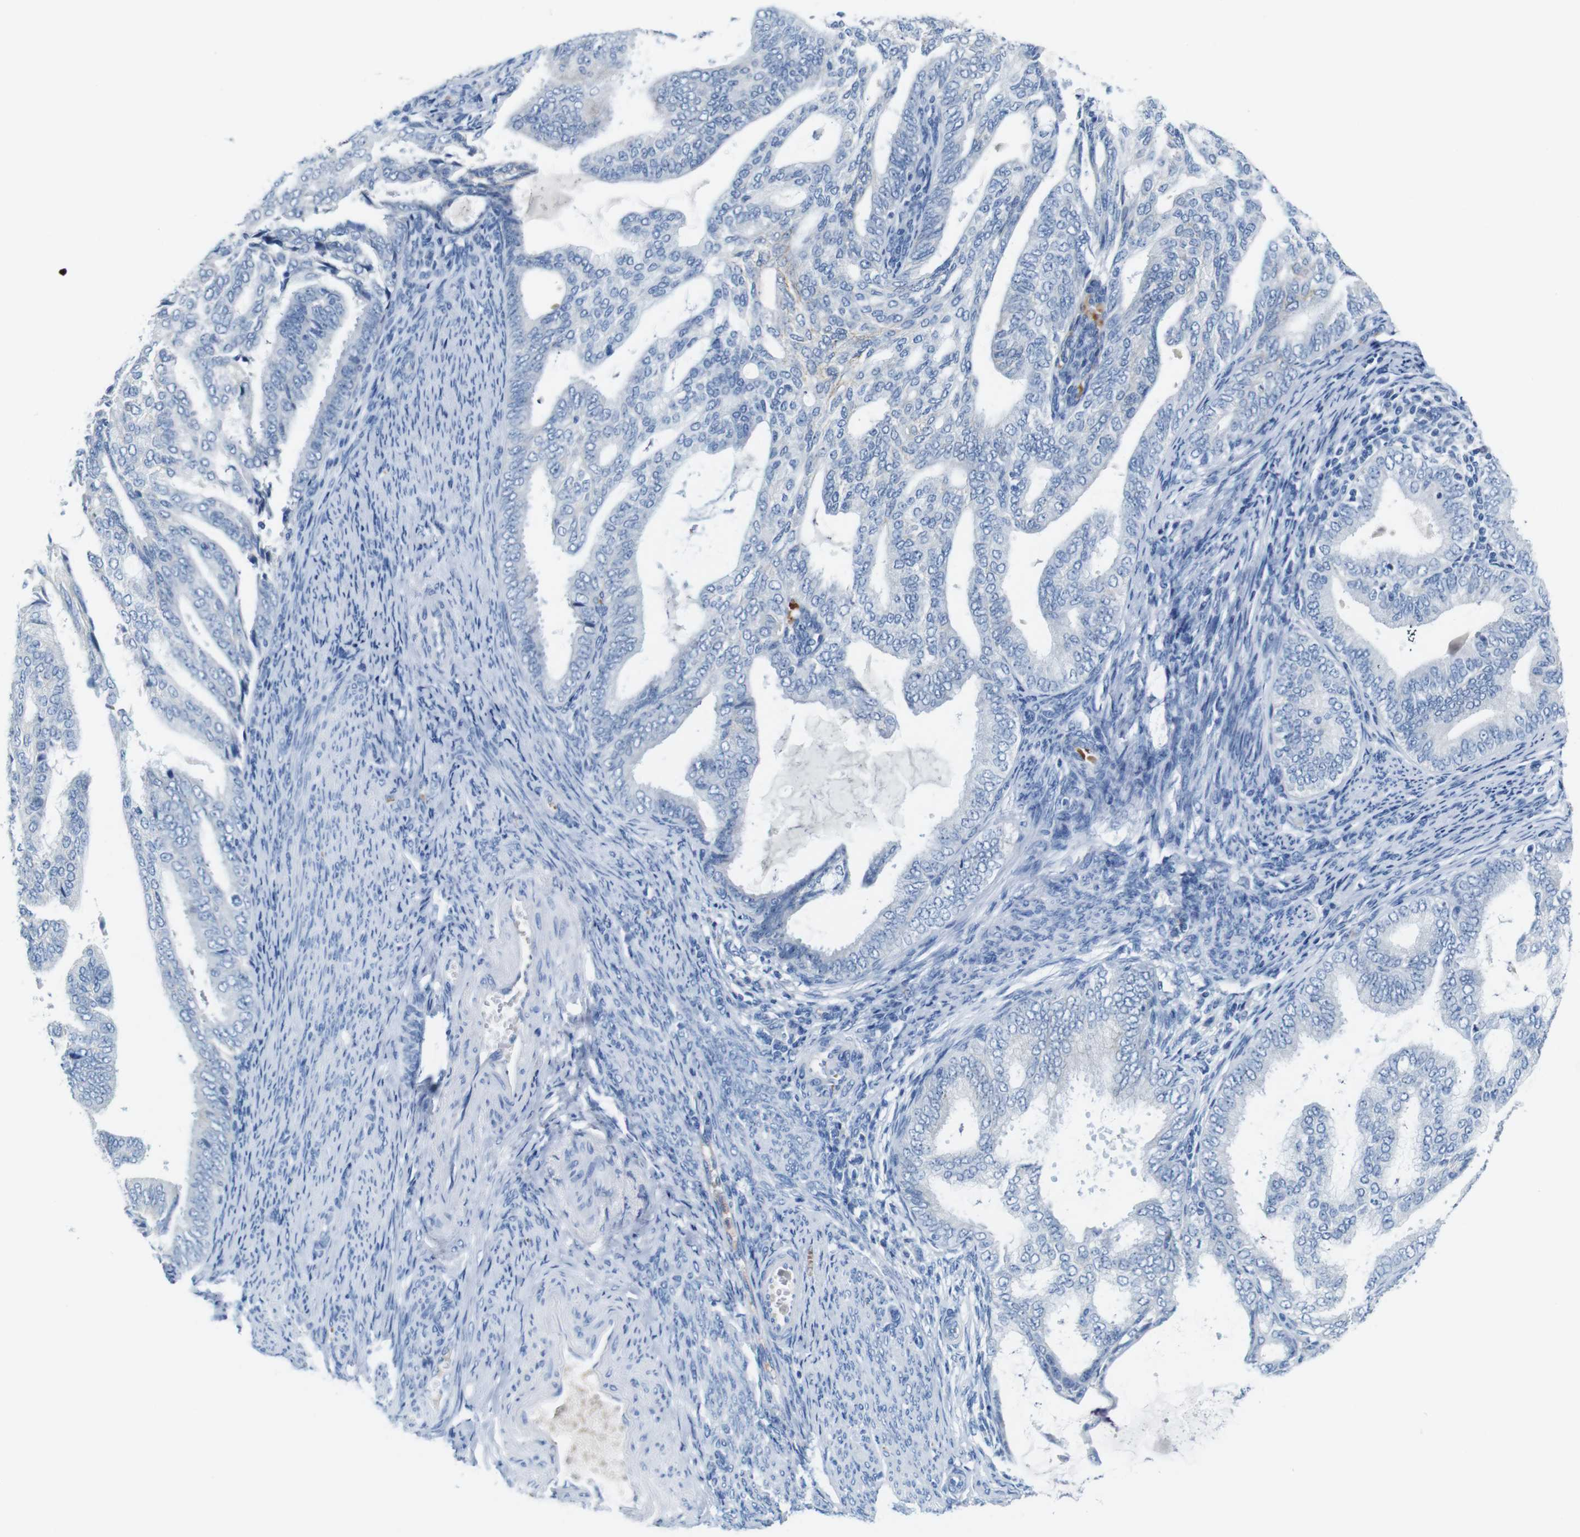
{"staining": {"intensity": "negative", "quantity": "none", "location": "none"}, "tissue": "endometrial cancer", "cell_type": "Tumor cells", "image_type": "cancer", "snomed": [{"axis": "morphology", "description": "Adenocarcinoma, NOS"}, {"axis": "topography", "description": "Endometrium"}], "caption": "Endometrial cancer (adenocarcinoma) was stained to show a protein in brown. There is no significant positivity in tumor cells.", "gene": "IGSF8", "patient": {"sex": "female", "age": 58}}